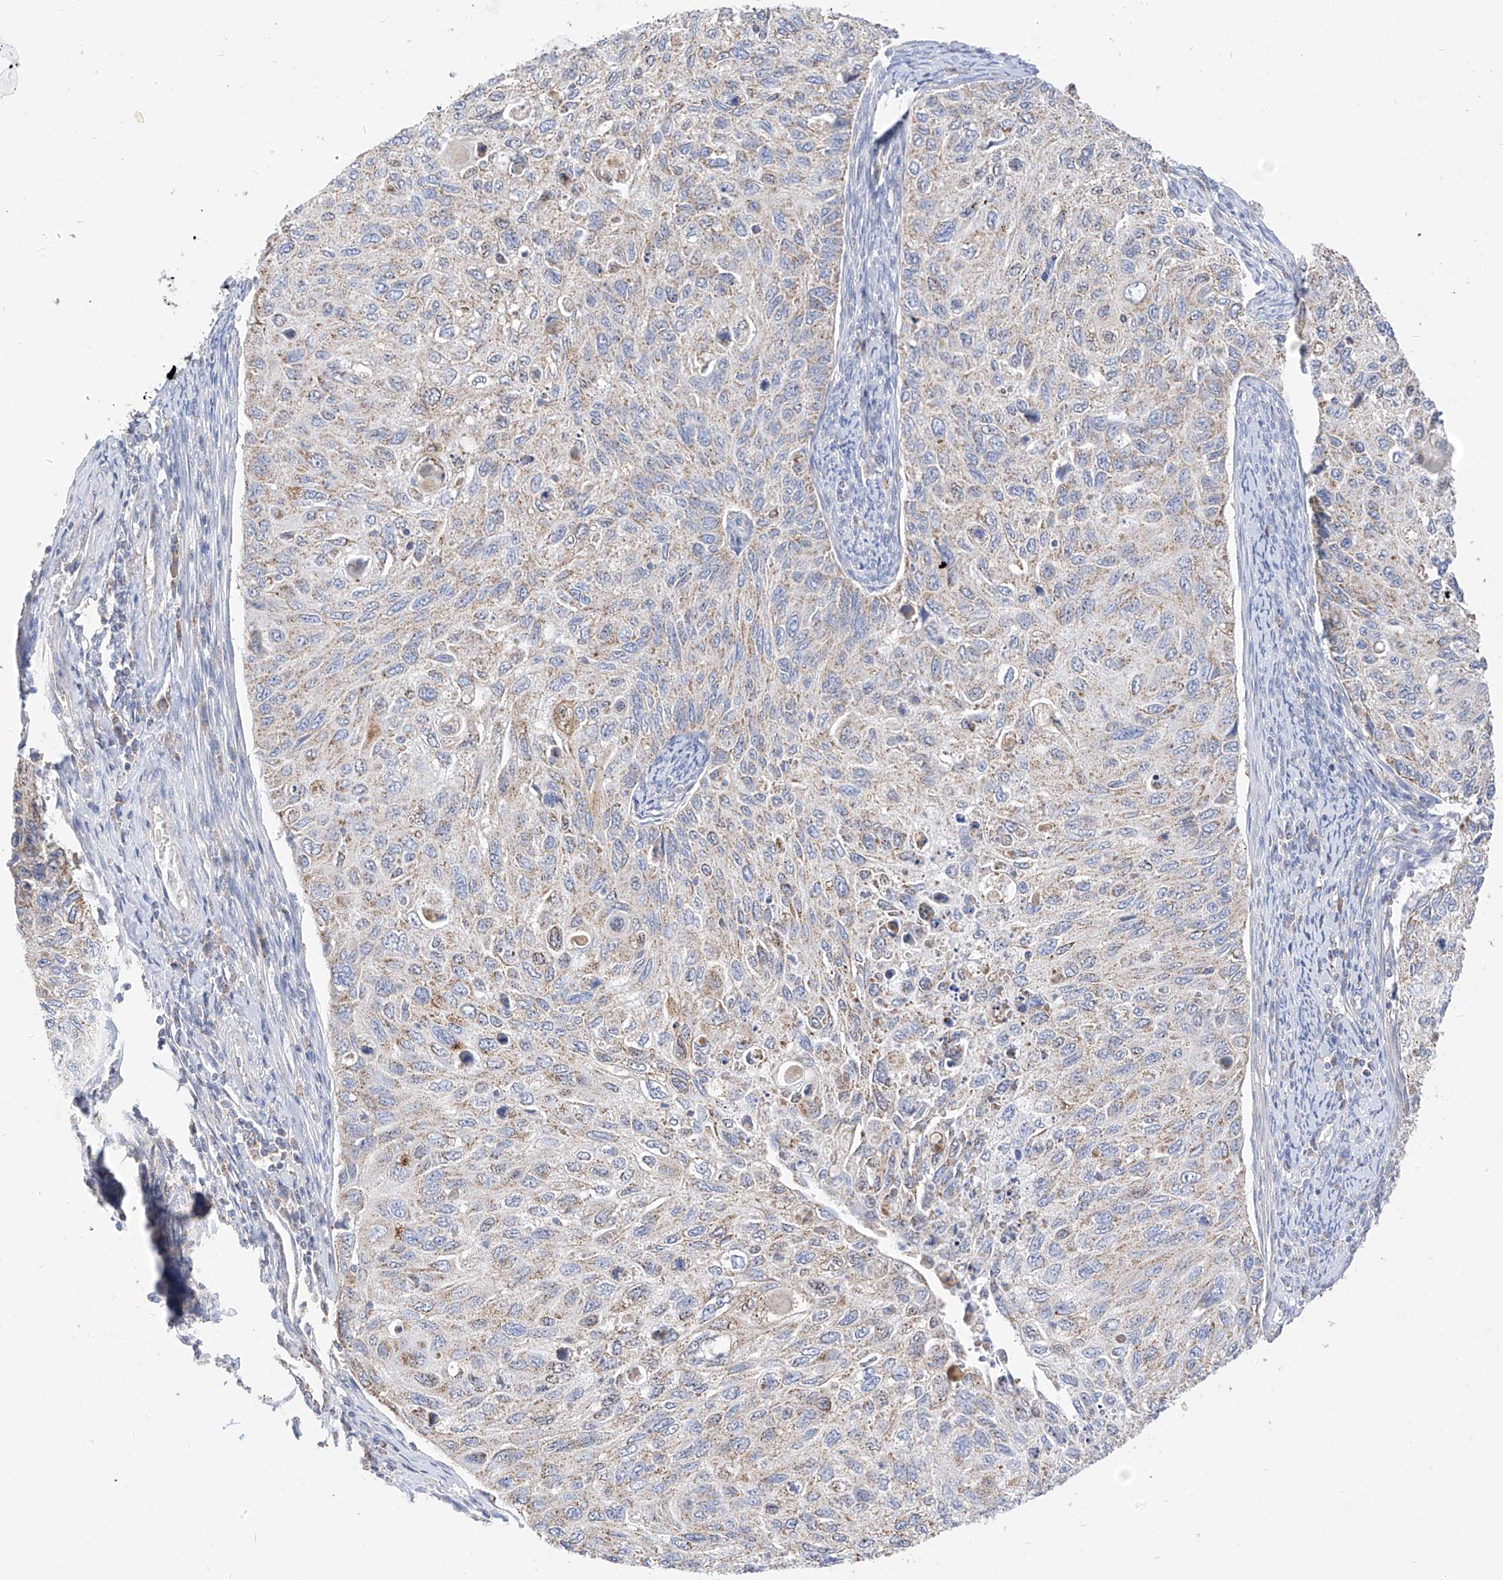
{"staining": {"intensity": "weak", "quantity": "25%-75%", "location": "cytoplasmic/membranous"}, "tissue": "cervical cancer", "cell_type": "Tumor cells", "image_type": "cancer", "snomed": [{"axis": "morphology", "description": "Squamous cell carcinoma, NOS"}, {"axis": "topography", "description": "Cervix"}], "caption": "Squamous cell carcinoma (cervical) was stained to show a protein in brown. There is low levels of weak cytoplasmic/membranous positivity in approximately 25%-75% of tumor cells.", "gene": "RASA2", "patient": {"sex": "female", "age": 70}}